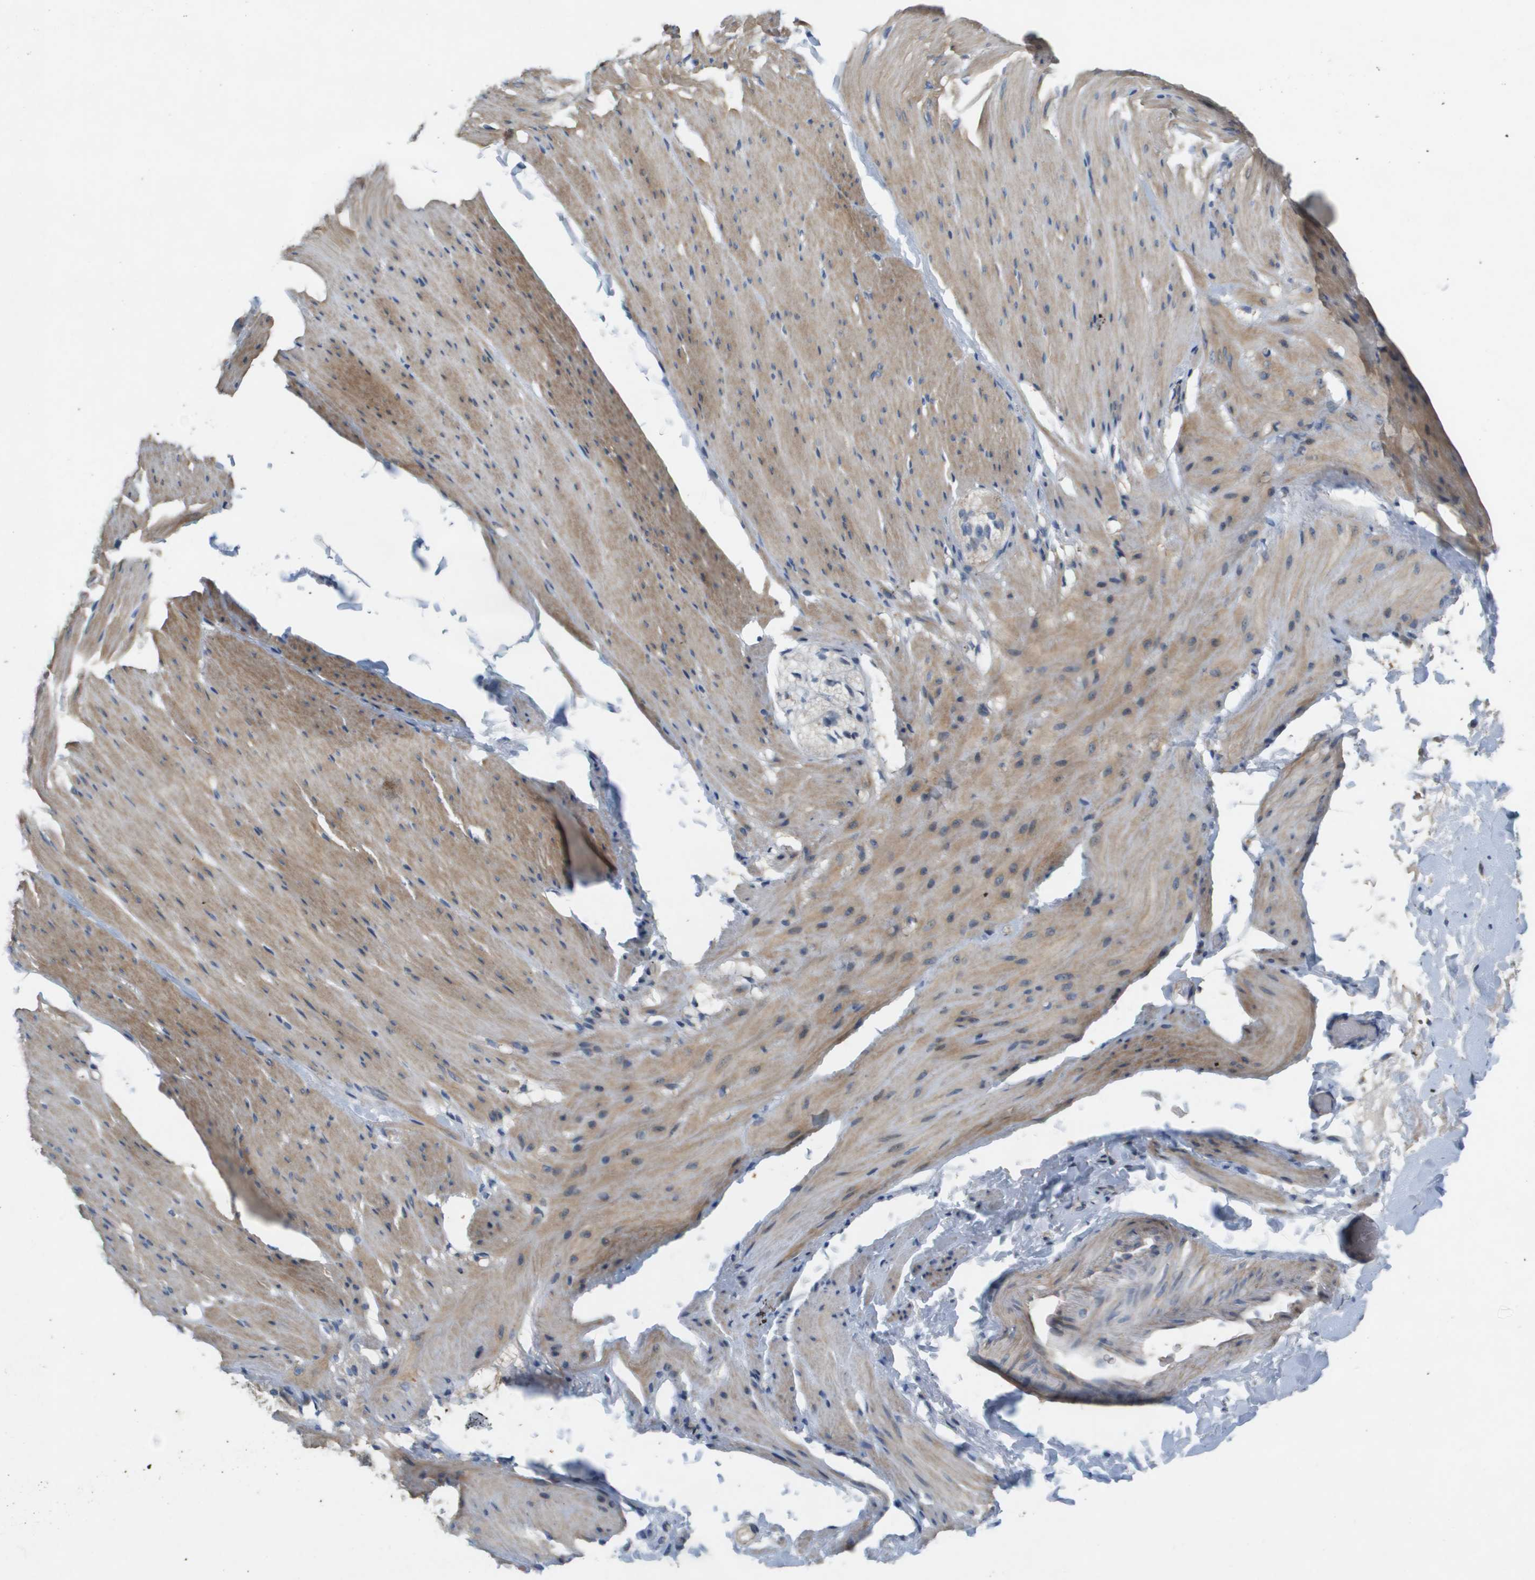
{"staining": {"intensity": "weak", "quantity": ">75%", "location": "cytoplasmic/membranous"}, "tissue": "smooth muscle", "cell_type": "Smooth muscle cells", "image_type": "normal", "snomed": [{"axis": "morphology", "description": "Normal tissue, NOS"}, {"axis": "topography", "description": "Smooth muscle"}, {"axis": "topography", "description": "Colon"}], "caption": "A high-resolution image shows IHC staining of normal smooth muscle, which reveals weak cytoplasmic/membranous expression in approximately >75% of smooth muscle cells. The staining was performed using DAB to visualize the protein expression in brown, while the nuclei were stained in blue with hematoxylin (Magnification: 20x).", "gene": "B3GNT5", "patient": {"sex": "male", "age": 67}}